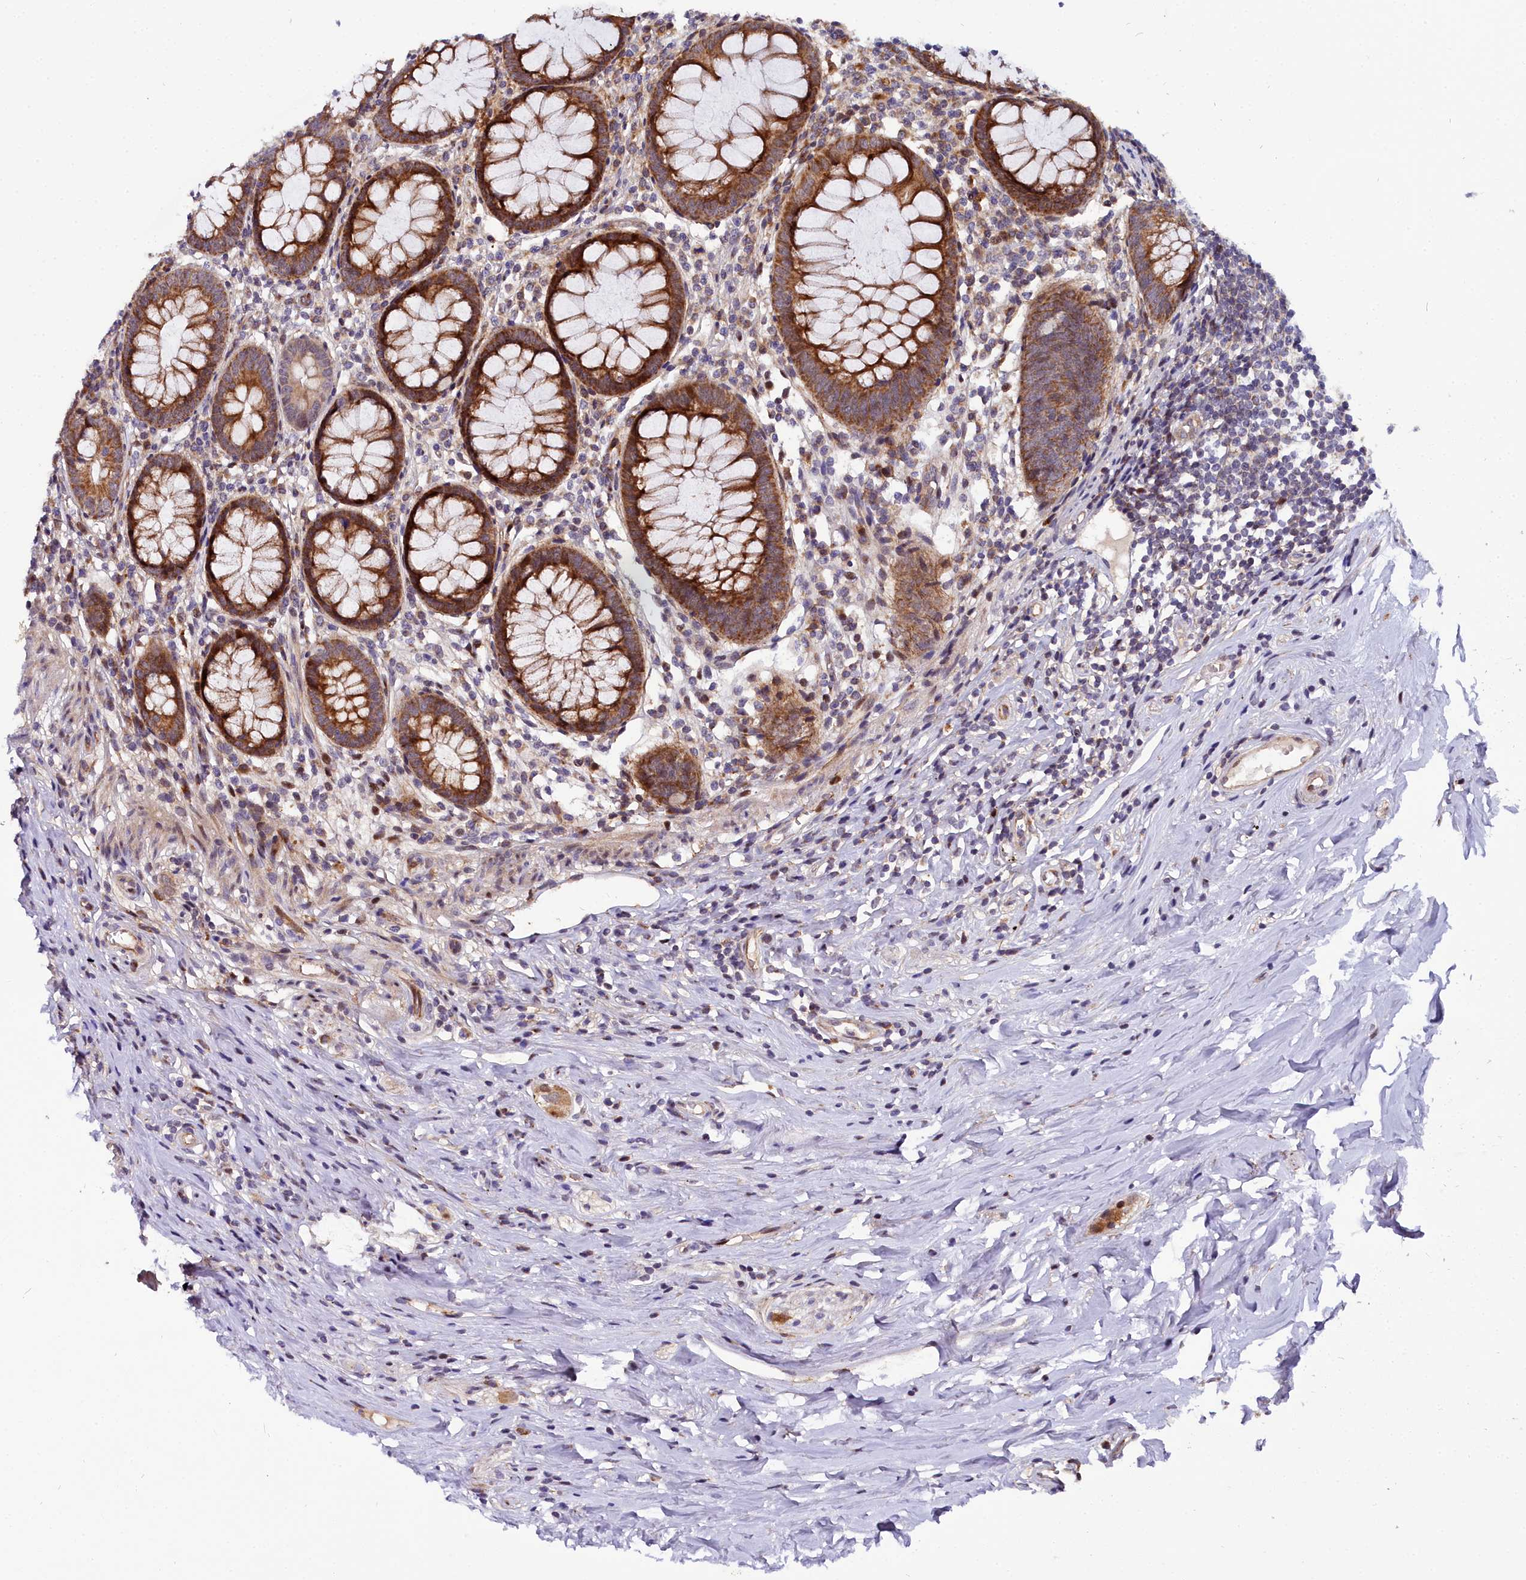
{"staining": {"intensity": "strong", "quantity": ">75%", "location": "cytoplasmic/membranous"}, "tissue": "appendix", "cell_type": "Glandular cells", "image_type": "normal", "snomed": [{"axis": "morphology", "description": "Normal tissue, NOS"}, {"axis": "topography", "description": "Appendix"}], "caption": "Strong cytoplasmic/membranous positivity for a protein is identified in about >75% of glandular cells of benign appendix using immunohistochemistry (IHC).", "gene": "MRPS11", "patient": {"sex": "female", "age": 51}}